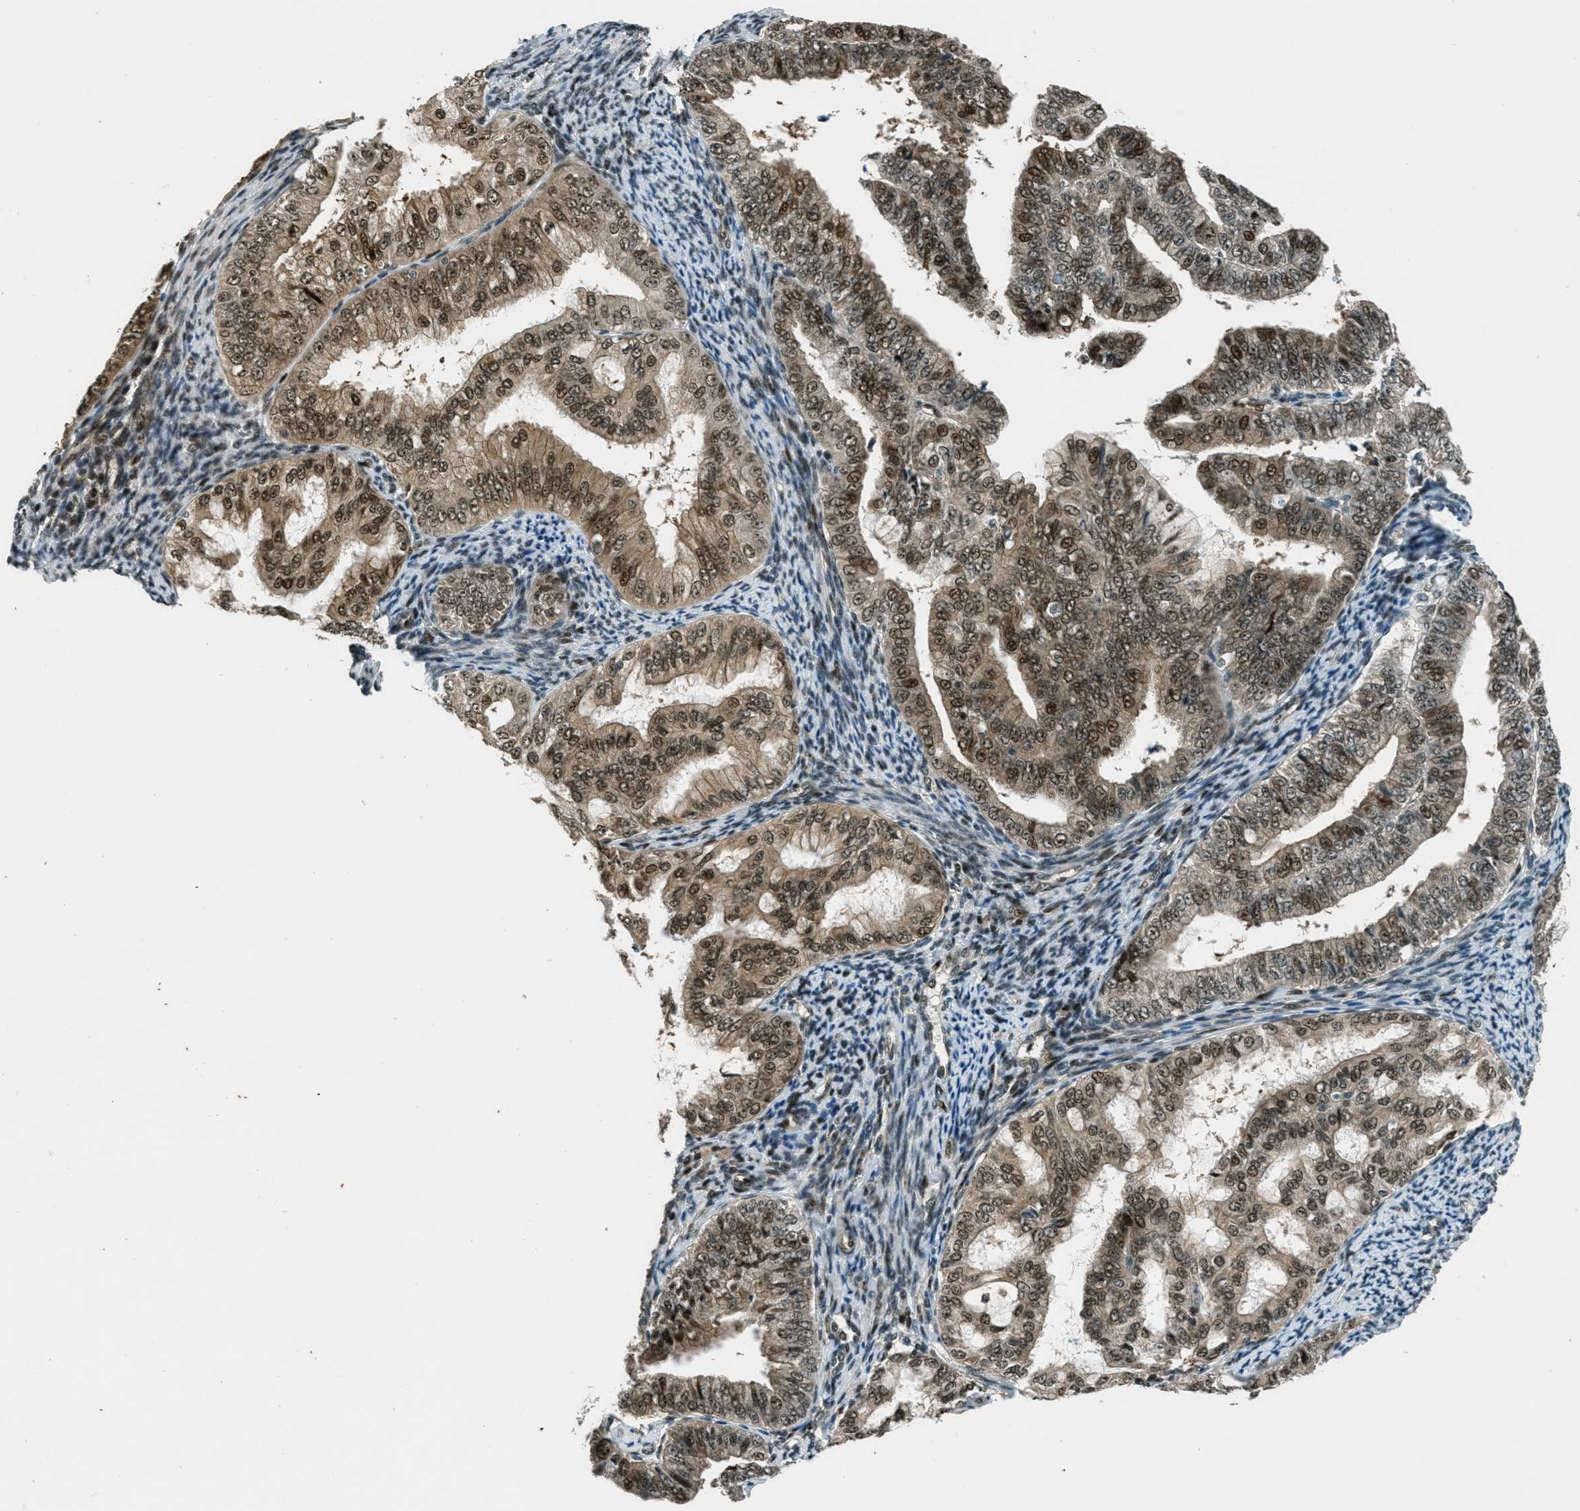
{"staining": {"intensity": "moderate", "quantity": ">75%", "location": "cytoplasmic/membranous,nuclear"}, "tissue": "endometrial cancer", "cell_type": "Tumor cells", "image_type": "cancer", "snomed": [{"axis": "morphology", "description": "Adenocarcinoma, NOS"}, {"axis": "topography", "description": "Endometrium"}], "caption": "Tumor cells demonstrate moderate cytoplasmic/membranous and nuclear staining in approximately >75% of cells in endometrial adenocarcinoma.", "gene": "FOXM1", "patient": {"sex": "female", "age": 63}}